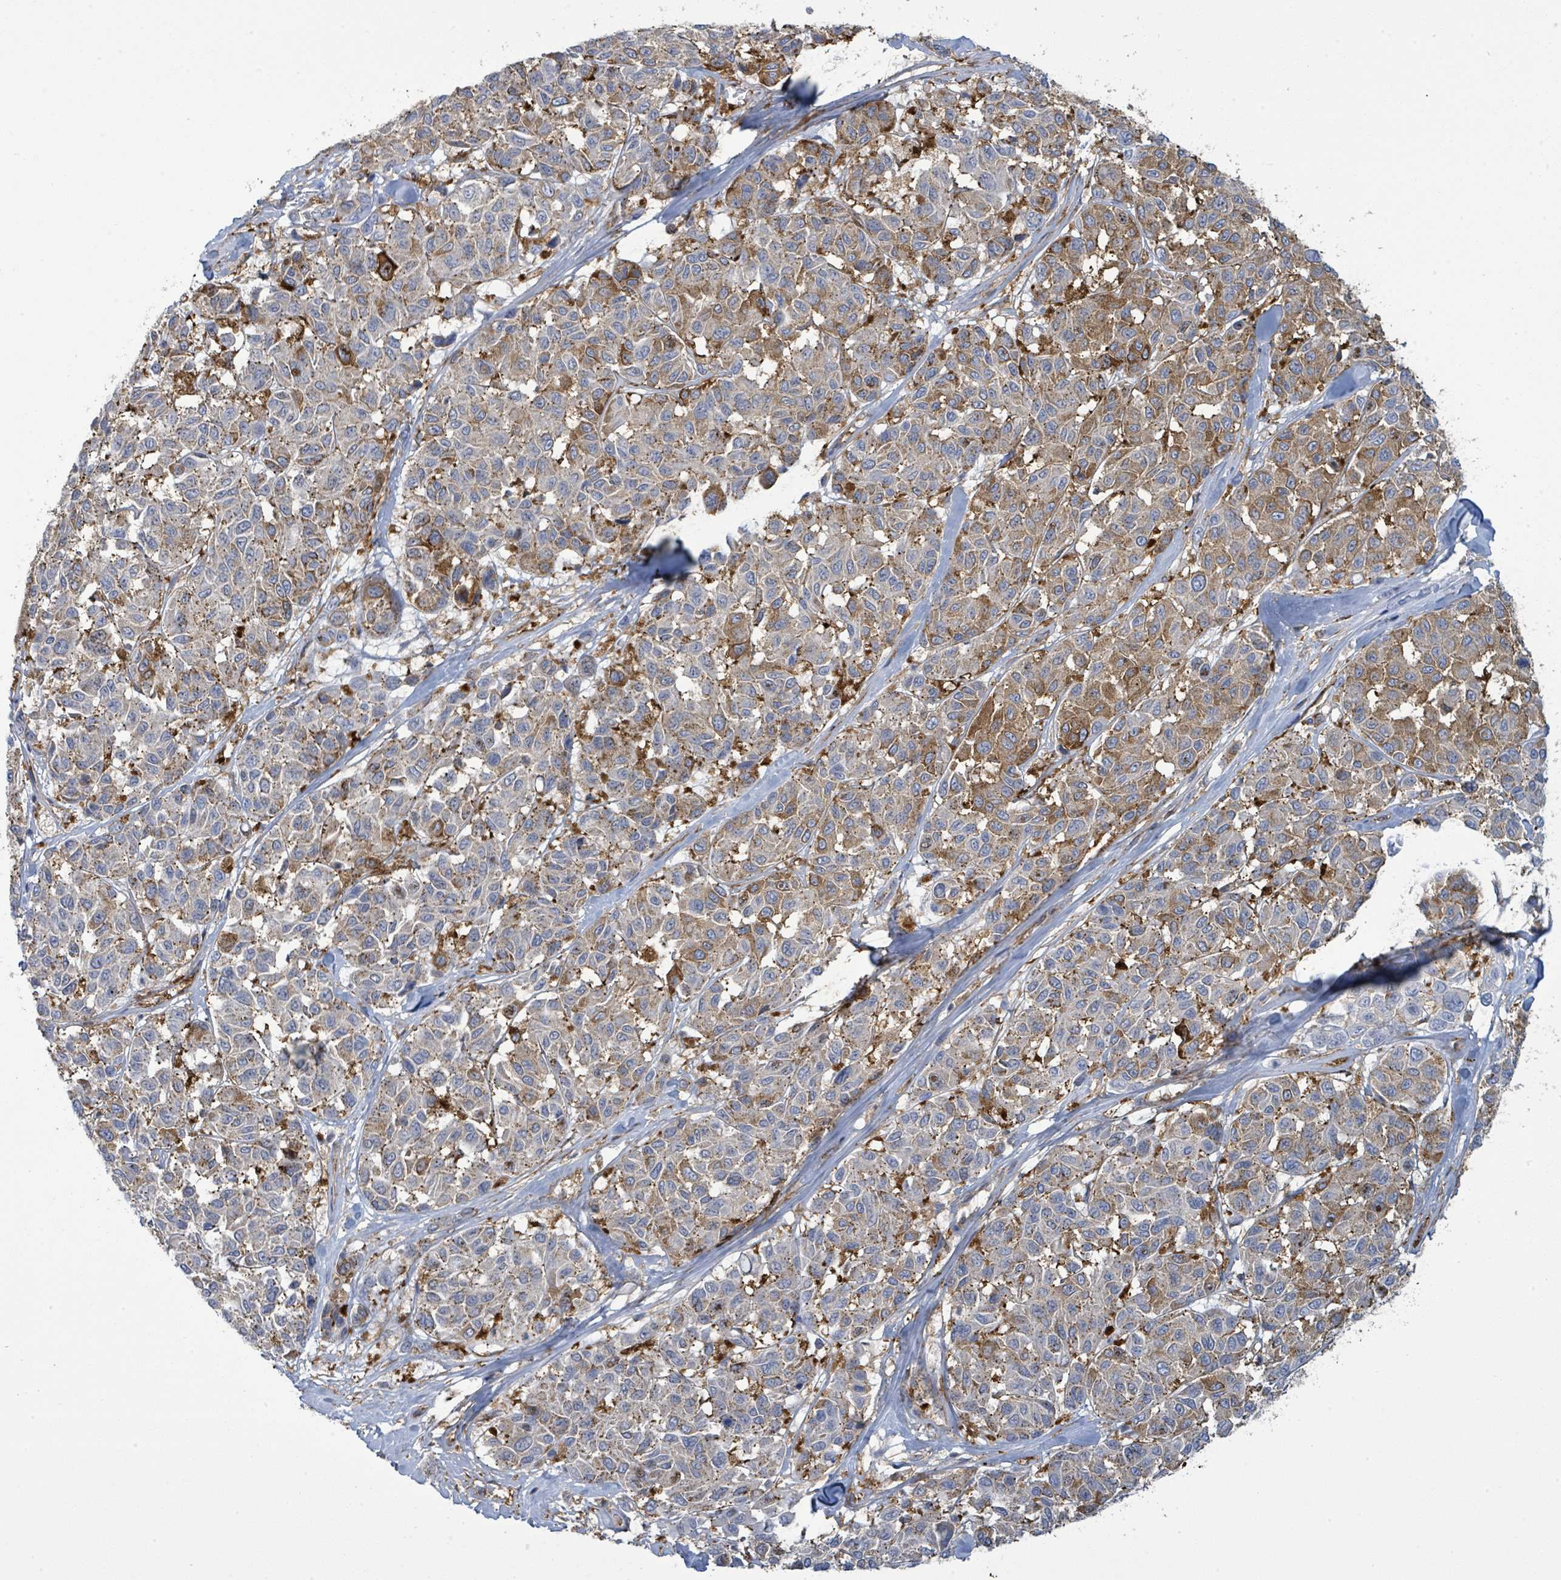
{"staining": {"intensity": "moderate", "quantity": "<25%", "location": "cytoplasmic/membranous"}, "tissue": "melanoma", "cell_type": "Tumor cells", "image_type": "cancer", "snomed": [{"axis": "morphology", "description": "Malignant melanoma, NOS"}, {"axis": "topography", "description": "Skin"}], "caption": "Moderate cytoplasmic/membranous staining for a protein is identified in approximately <25% of tumor cells of malignant melanoma using IHC.", "gene": "EGFL7", "patient": {"sex": "female", "age": 66}}